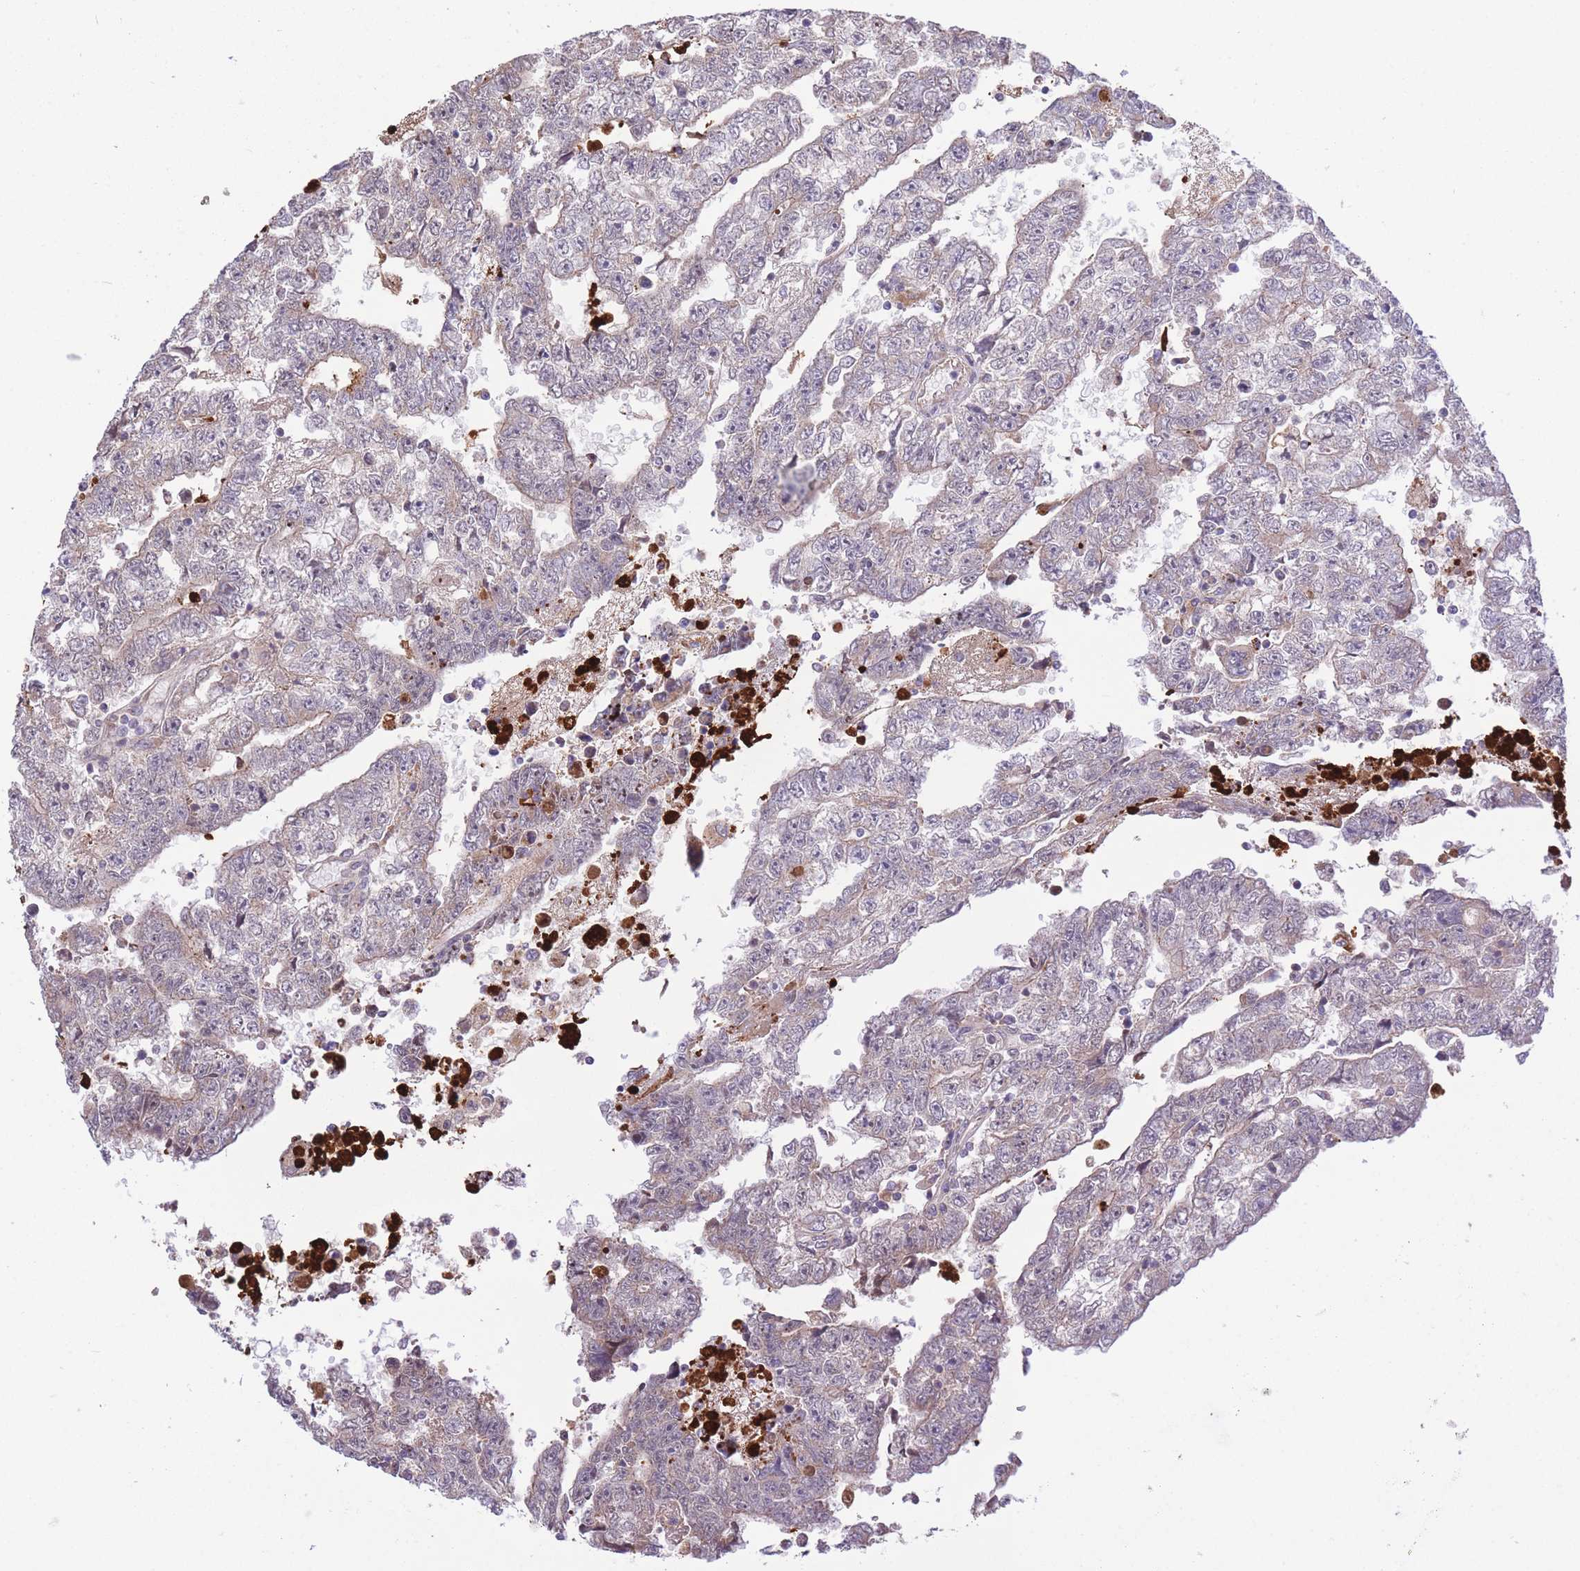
{"staining": {"intensity": "weak", "quantity": "<25%", "location": "cytoplasmic/membranous"}, "tissue": "testis cancer", "cell_type": "Tumor cells", "image_type": "cancer", "snomed": [{"axis": "morphology", "description": "Carcinoma, Embryonal, NOS"}, {"axis": "topography", "description": "Testis"}], "caption": "An image of human testis cancer (embryonal carcinoma) is negative for staining in tumor cells. (DAB IHC, high magnification).", "gene": "ATP13A2", "patient": {"sex": "male", "age": 25}}